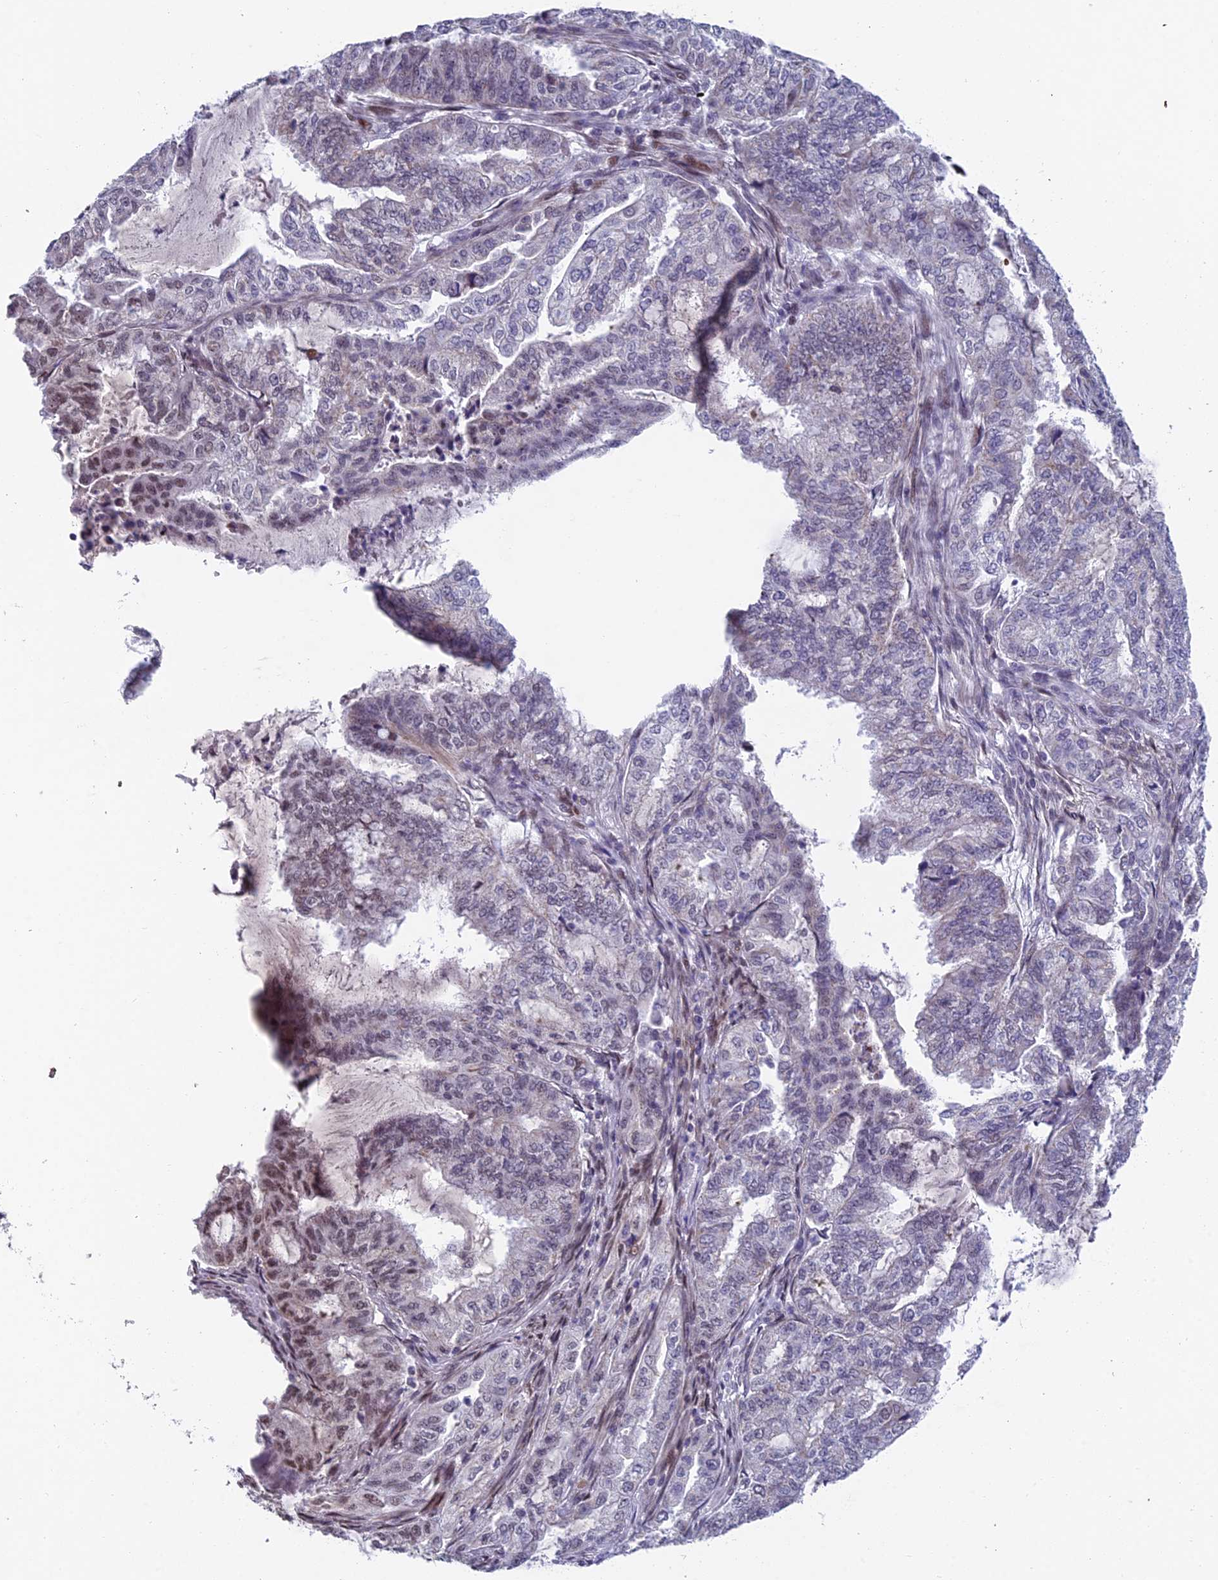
{"staining": {"intensity": "weak", "quantity": "<25%", "location": "nuclear"}, "tissue": "endometrial cancer", "cell_type": "Tumor cells", "image_type": "cancer", "snomed": [{"axis": "morphology", "description": "Adenocarcinoma, NOS"}, {"axis": "topography", "description": "Endometrium"}], "caption": "There is no significant positivity in tumor cells of endometrial adenocarcinoma. (Brightfield microscopy of DAB (3,3'-diaminobenzidine) IHC at high magnification).", "gene": "XKR9", "patient": {"sex": "female", "age": 51}}